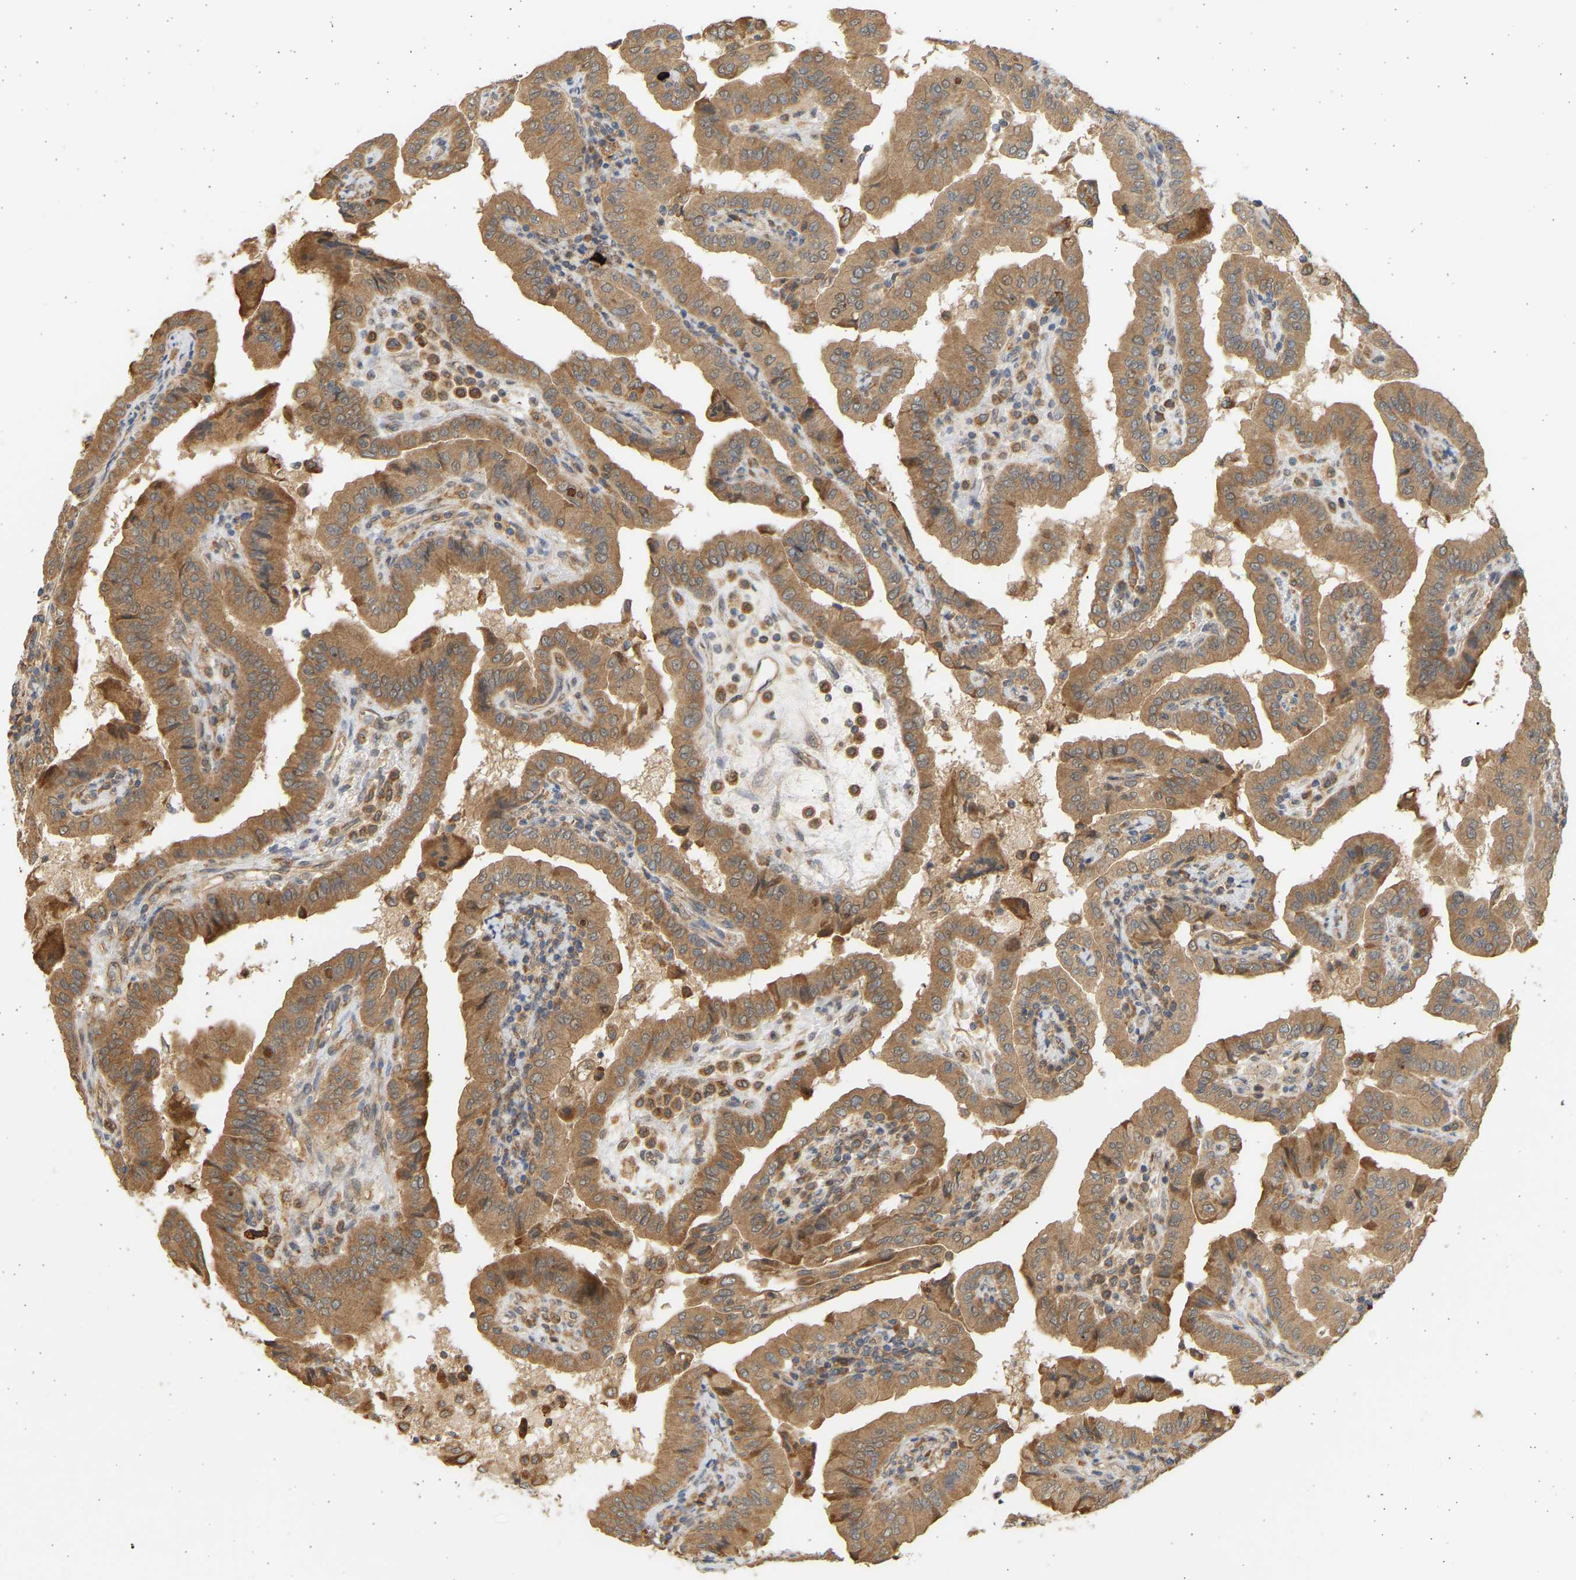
{"staining": {"intensity": "moderate", "quantity": ">75%", "location": "cytoplasmic/membranous"}, "tissue": "thyroid cancer", "cell_type": "Tumor cells", "image_type": "cancer", "snomed": [{"axis": "morphology", "description": "Papillary adenocarcinoma, NOS"}, {"axis": "topography", "description": "Thyroid gland"}], "caption": "Approximately >75% of tumor cells in thyroid cancer (papillary adenocarcinoma) display moderate cytoplasmic/membranous protein staining as visualized by brown immunohistochemical staining.", "gene": "B4GALT6", "patient": {"sex": "male", "age": 33}}